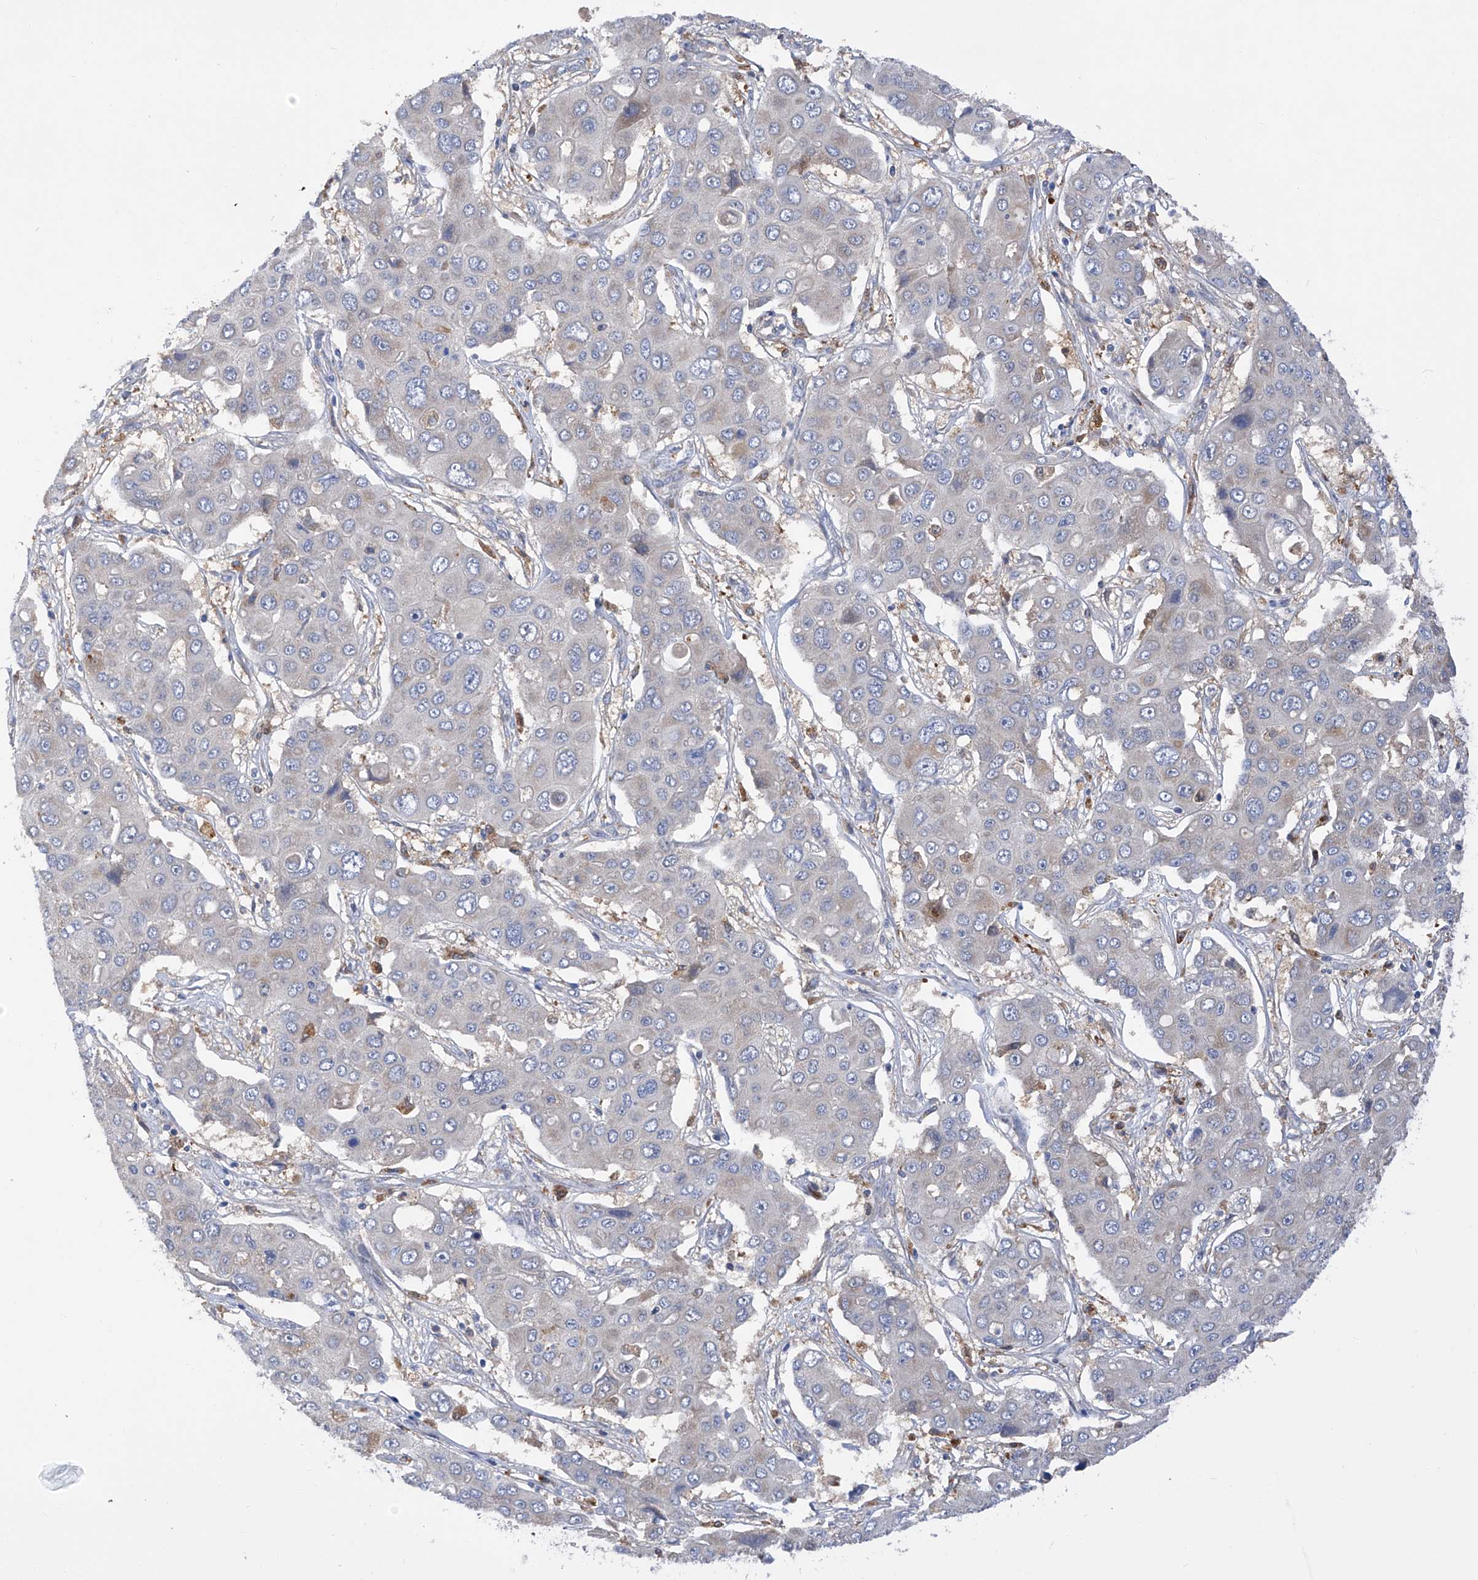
{"staining": {"intensity": "weak", "quantity": "<25%", "location": "cytoplasmic/membranous"}, "tissue": "liver cancer", "cell_type": "Tumor cells", "image_type": "cancer", "snomed": [{"axis": "morphology", "description": "Cholangiocarcinoma"}, {"axis": "topography", "description": "Liver"}], "caption": "The immunohistochemistry (IHC) micrograph has no significant expression in tumor cells of liver cancer (cholangiocarcinoma) tissue.", "gene": "SPATA20", "patient": {"sex": "male", "age": 67}}